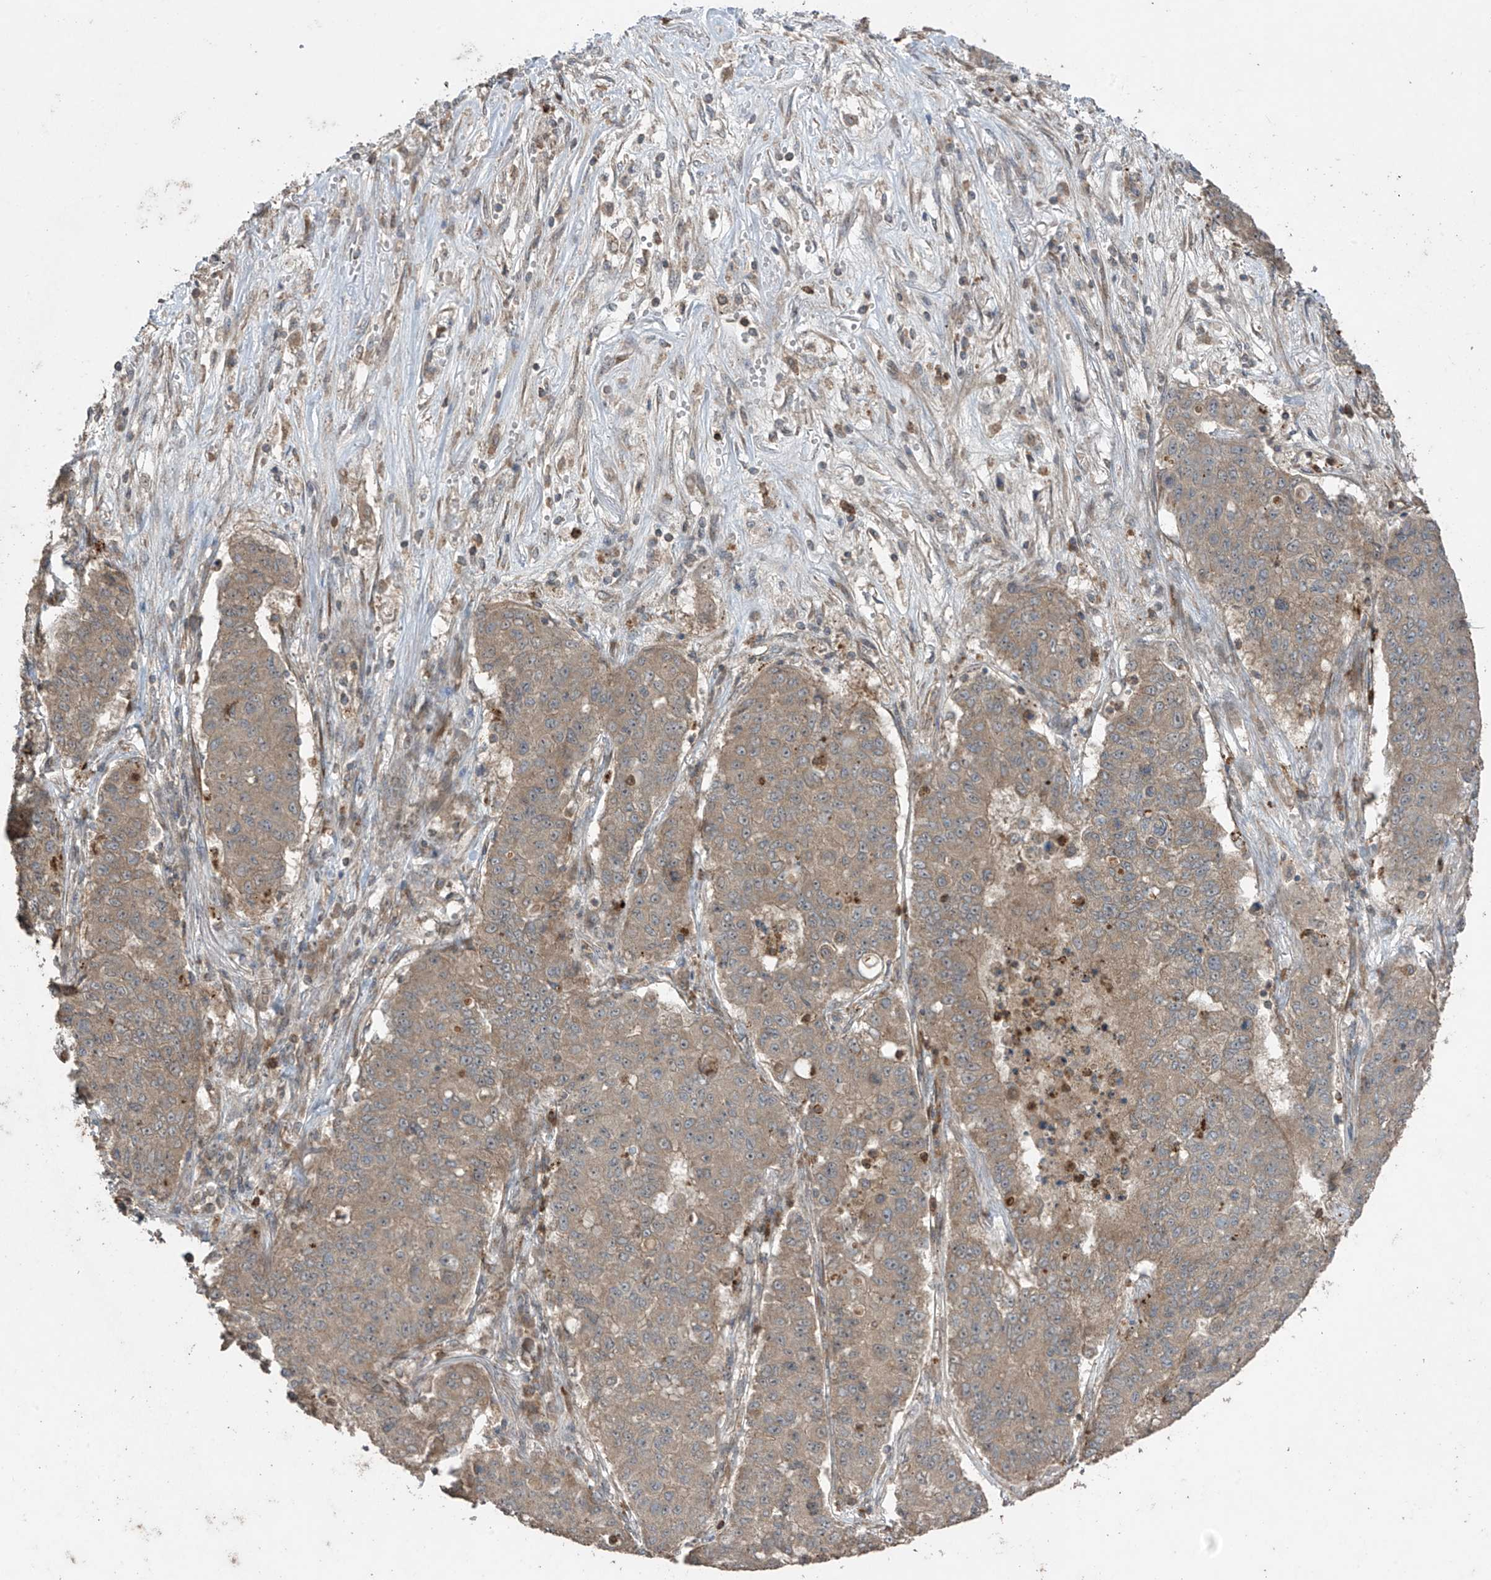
{"staining": {"intensity": "weak", "quantity": ">75%", "location": "cytoplasmic/membranous"}, "tissue": "lung cancer", "cell_type": "Tumor cells", "image_type": "cancer", "snomed": [{"axis": "morphology", "description": "Squamous cell carcinoma, NOS"}, {"axis": "topography", "description": "Lung"}], "caption": "About >75% of tumor cells in lung cancer (squamous cell carcinoma) display weak cytoplasmic/membranous protein expression as visualized by brown immunohistochemical staining.", "gene": "PGPEP1", "patient": {"sex": "male", "age": 74}}